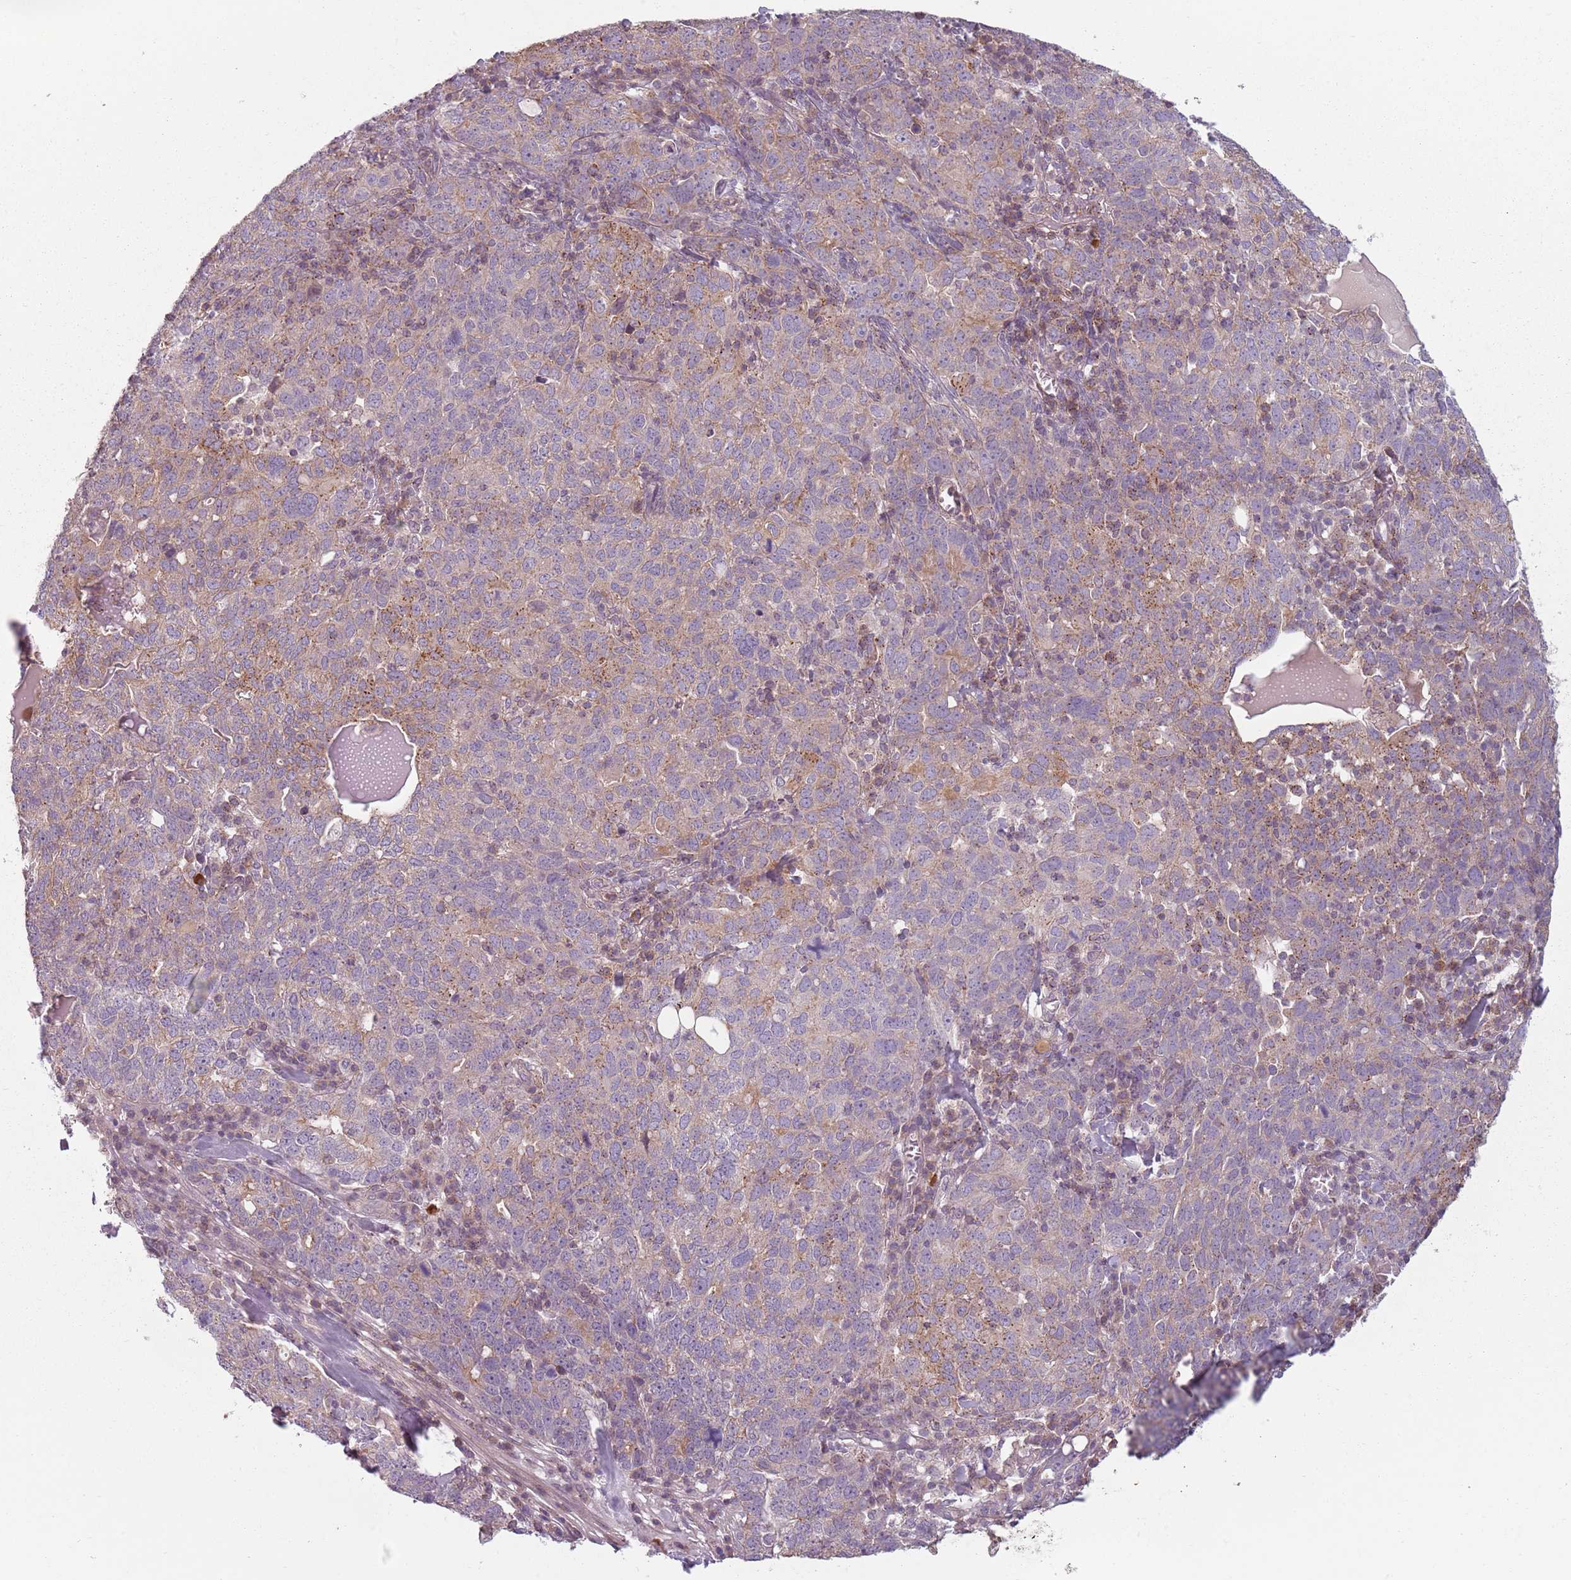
{"staining": {"intensity": "moderate", "quantity": "<25%", "location": "cytoplasmic/membranous"}, "tissue": "ovarian cancer", "cell_type": "Tumor cells", "image_type": "cancer", "snomed": [{"axis": "morphology", "description": "Carcinoma, endometroid"}, {"axis": "topography", "description": "Ovary"}], "caption": "Ovarian cancer tissue shows moderate cytoplasmic/membranous positivity in about <25% of tumor cells, visualized by immunohistochemistry. The protein is shown in brown color, while the nuclei are stained blue.", "gene": "TLCD2", "patient": {"sex": "female", "age": 62}}